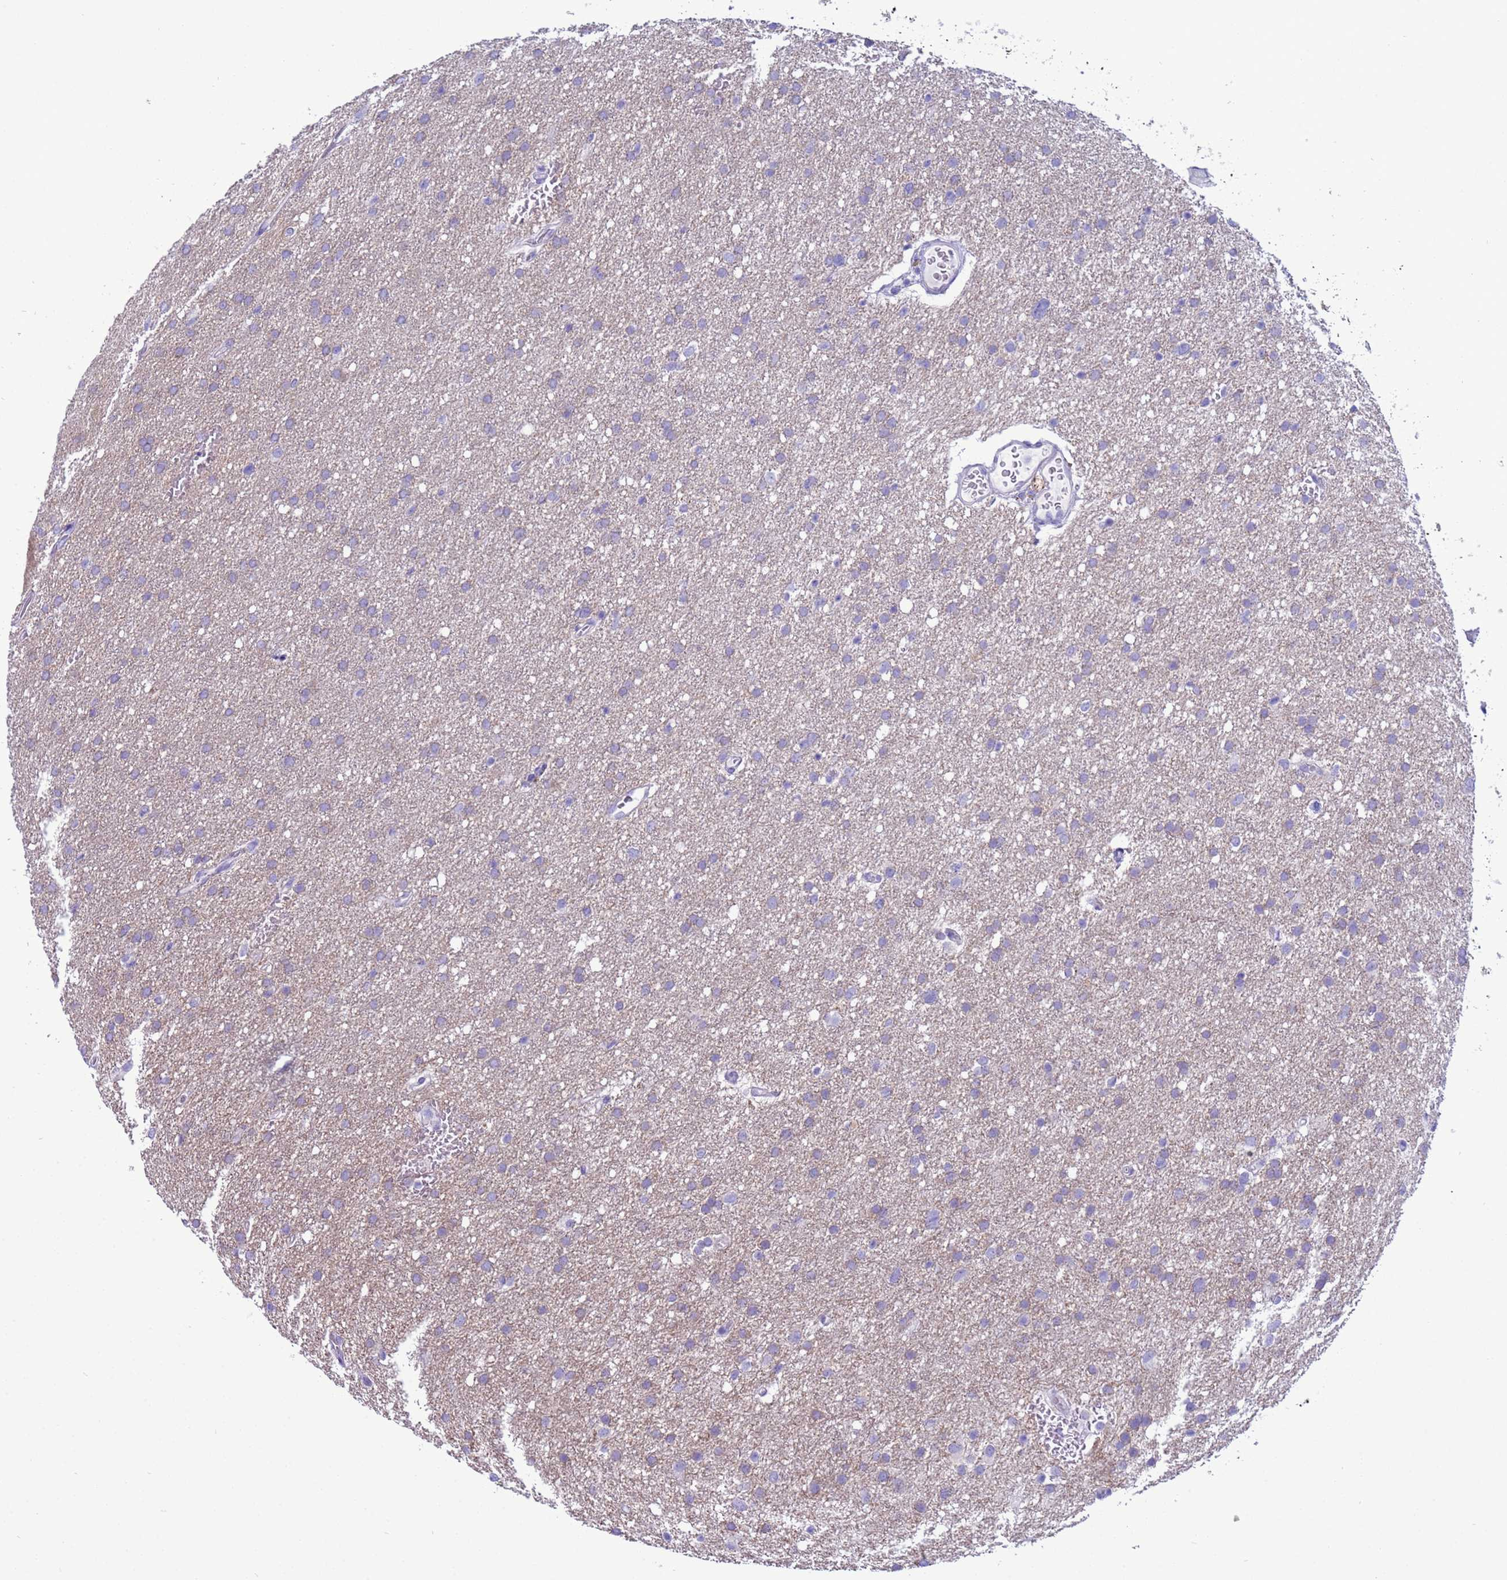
{"staining": {"intensity": "weak", "quantity": "<25%", "location": "cytoplasmic/membranous"}, "tissue": "glioma", "cell_type": "Tumor cells", "image_type": "cancer", "snomed": [{"axis": "morphology", "description": "Glioma, malignant, High grade"}, {"axis": "topography", "description": "Cerebral cortex"}], "caption": "Protein analysis of glioma exhibits no significant expression in tumor cells.", "gene": "CST4", "patient": {"sex": "female", "age": 36}}